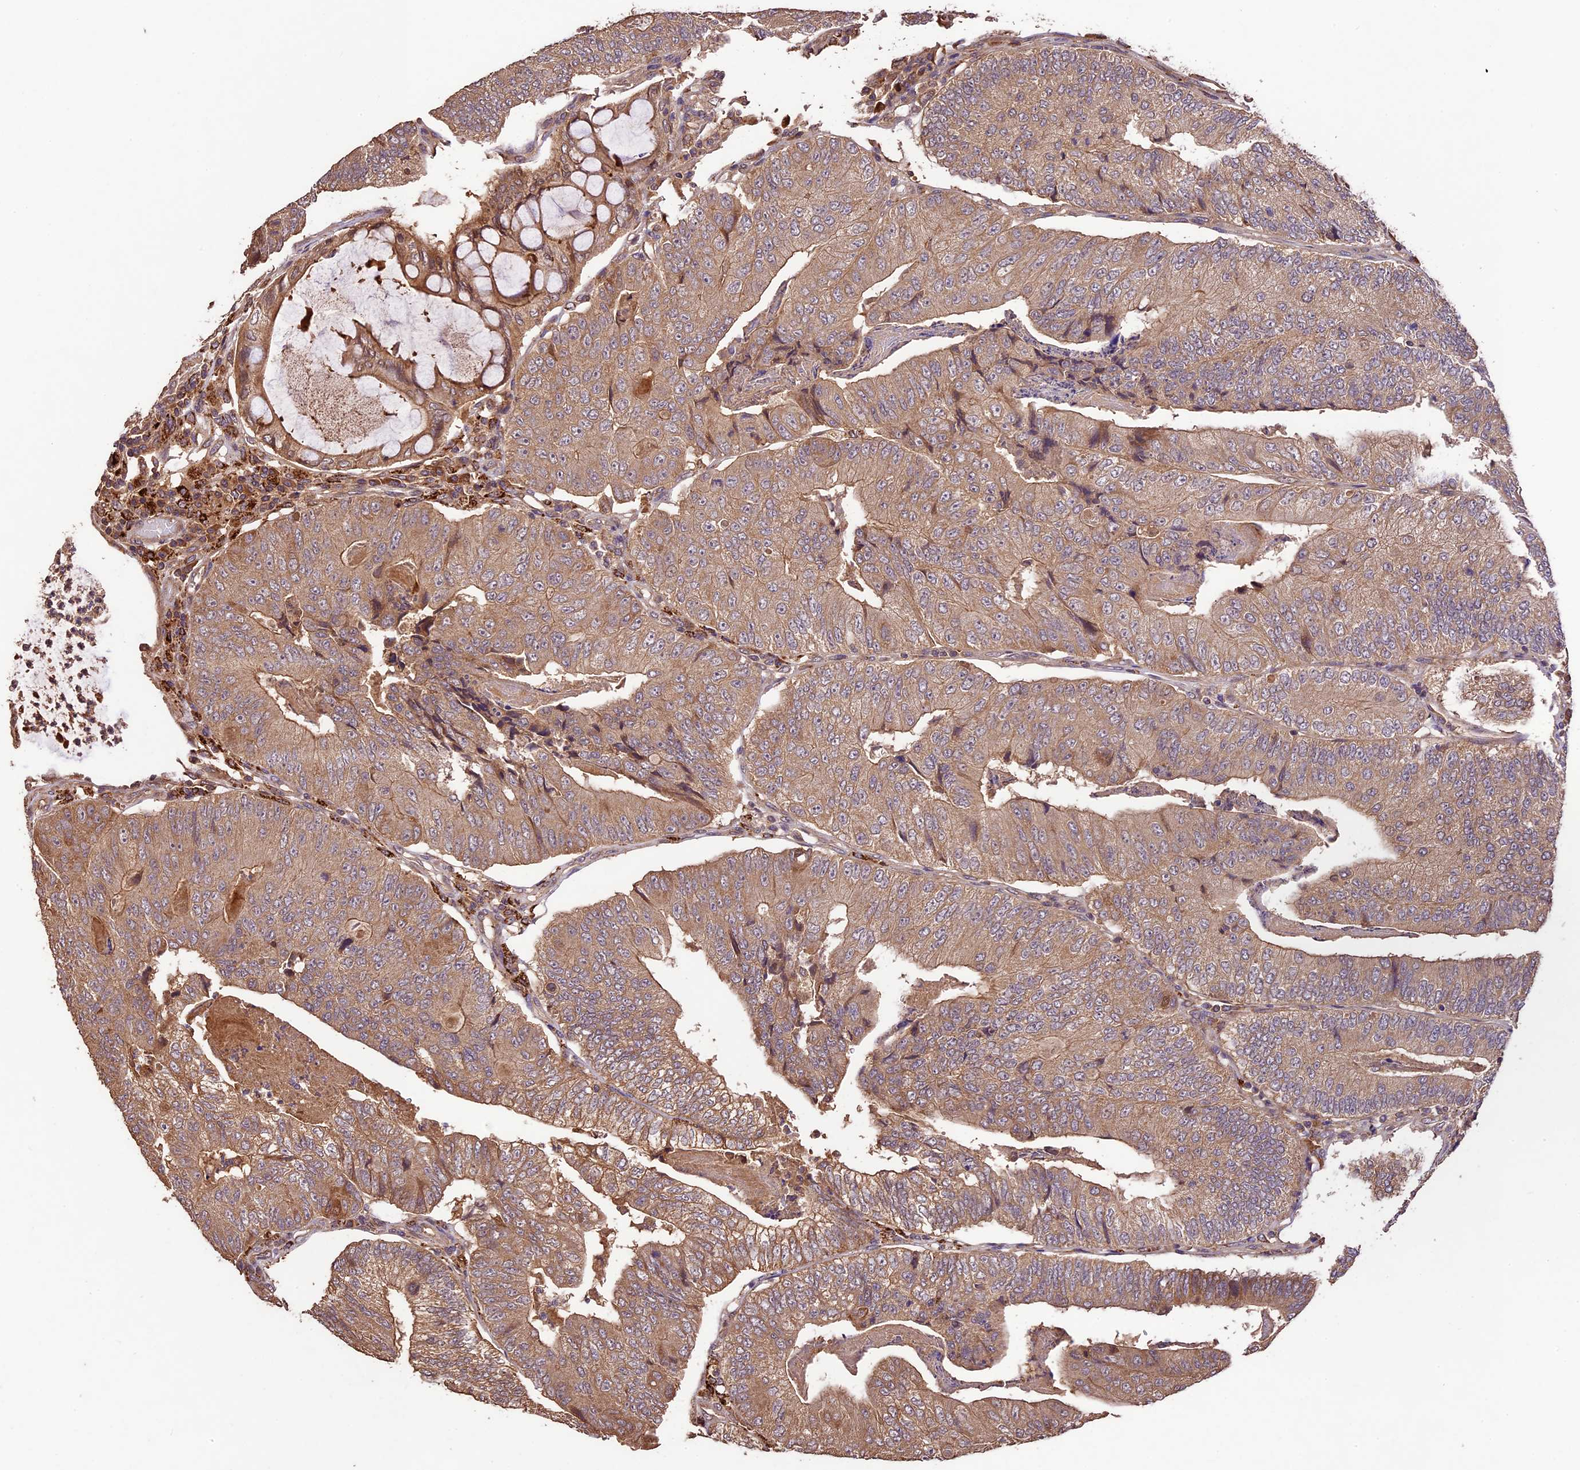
{"staining": {"intensity": "moderate", "quantity": ">75%", "location": "cytoplasmic/membranous"}, "tissue": "colorectal cancer", "cell_type": "Tumor cells", "image_type": "cancer", "snomed": [{"axis": "morphology", "description": "Adenocarcinoma, NOS"}, {"axis": "topography", "description": "Colon"}], "caption": "IHC photomicrograph of neoplastic tissue: colorectal adenocarcinoma stained using IHC demonstrates medium levels of moderate protein expression localized specifically in the cytoplasmic/membranous of tumor cells, appearing as a cytoplasmic/membranous brown color.", "gene": "CRLF1", "patient": {"sex": "female", "age": 67}}